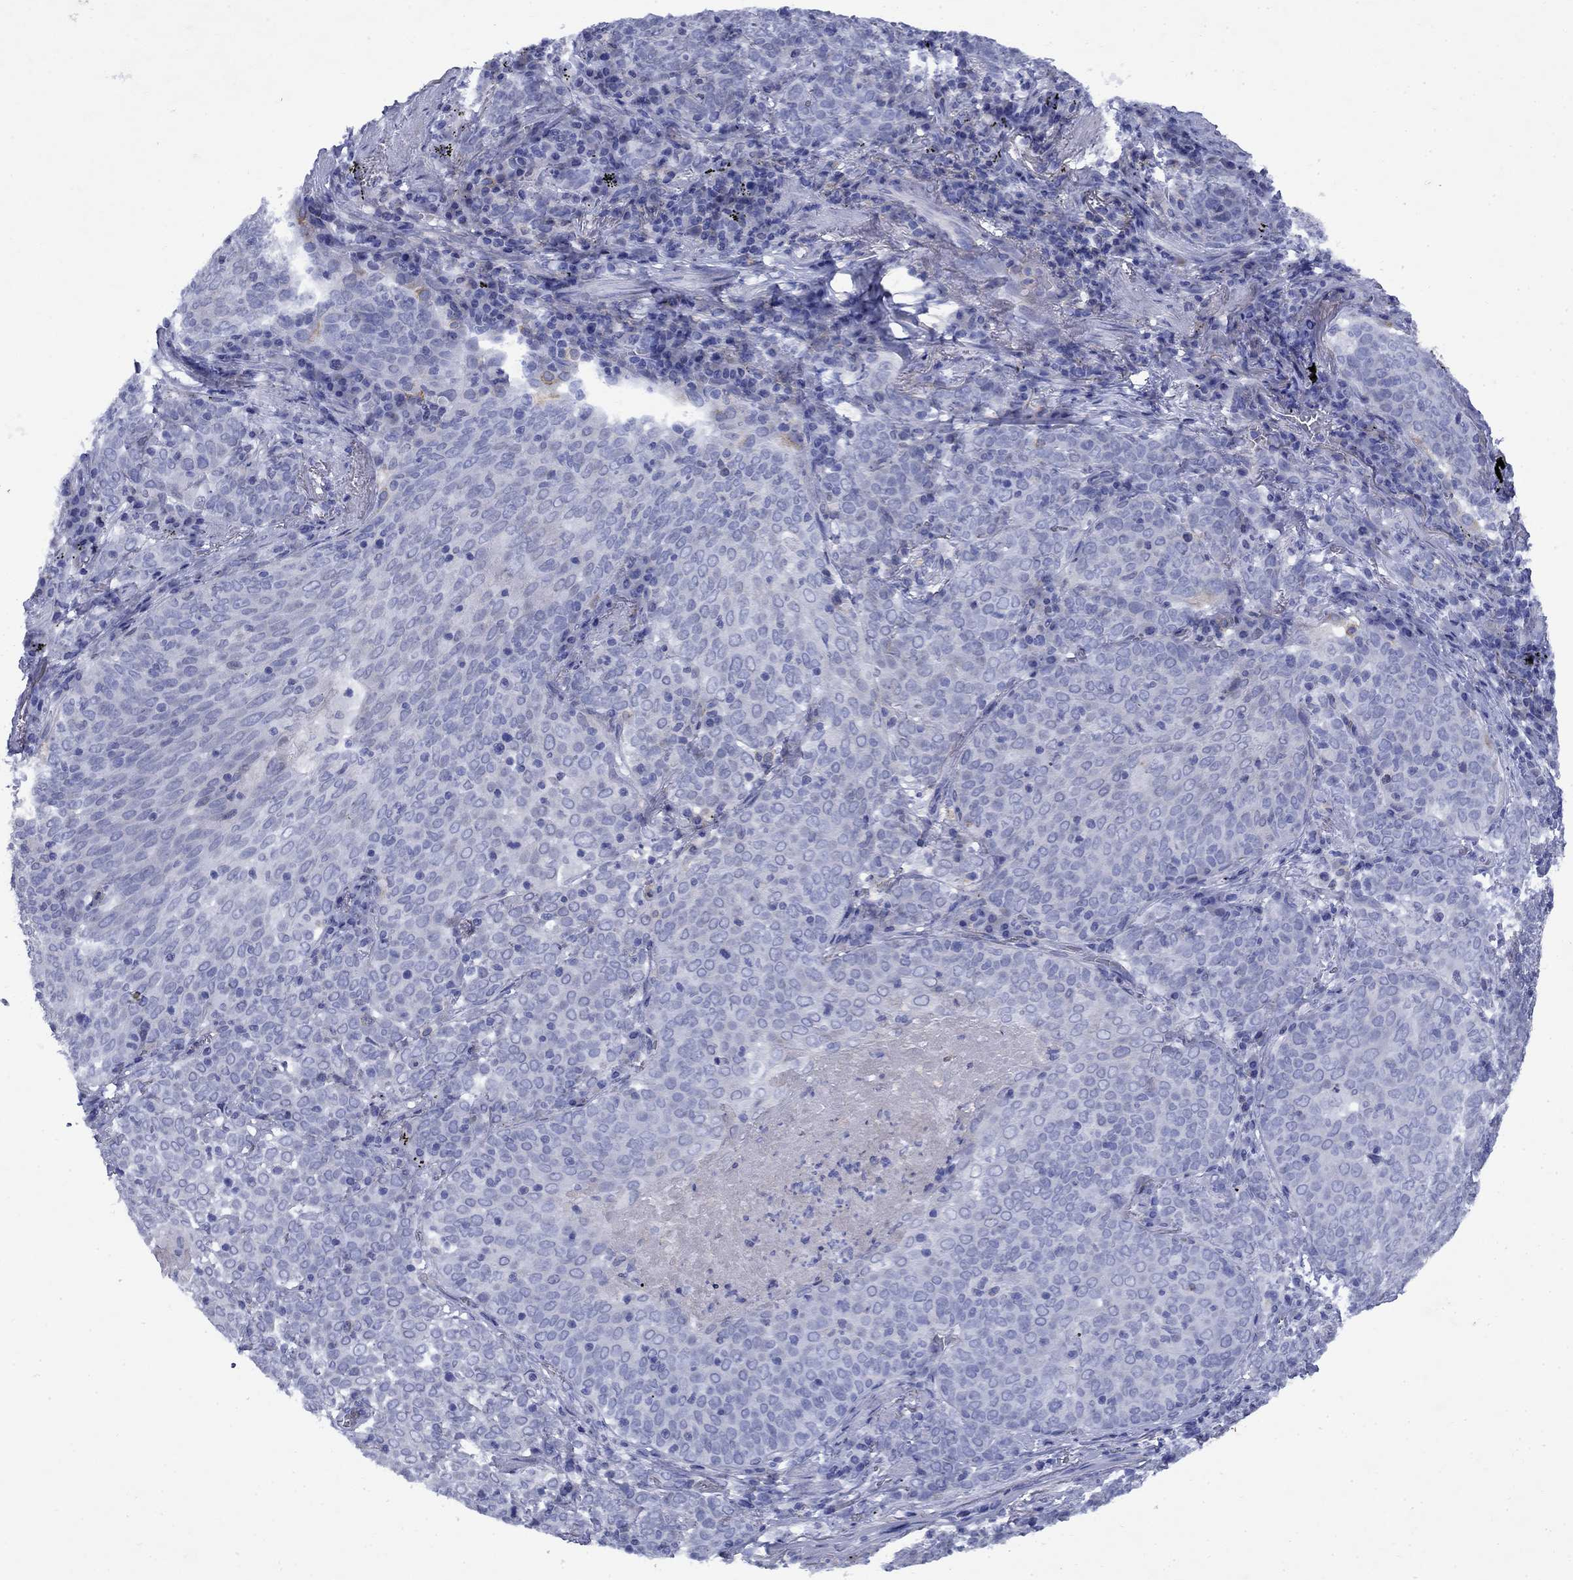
{"staining": {"intensity": "negative", "quantity": "none", "location": "none"}, "tissue": "lung cancer", "cell_type": "Tumor cells", "image_type": "cancer", "snomed": [{"axis": "morphology", "description": "Squamous cell carcinoma, NOS"}, {"axis": "topography", "description": "Lung"}], "caption": "IHC photomicrograph of neoplastic tissue: human lung cancer (squamous cell carcinoma) stained with DAB displays no significant protein staining in tumor cells.", "gene": "STAB2", "patient": {"sex": "male", "age": 82}}